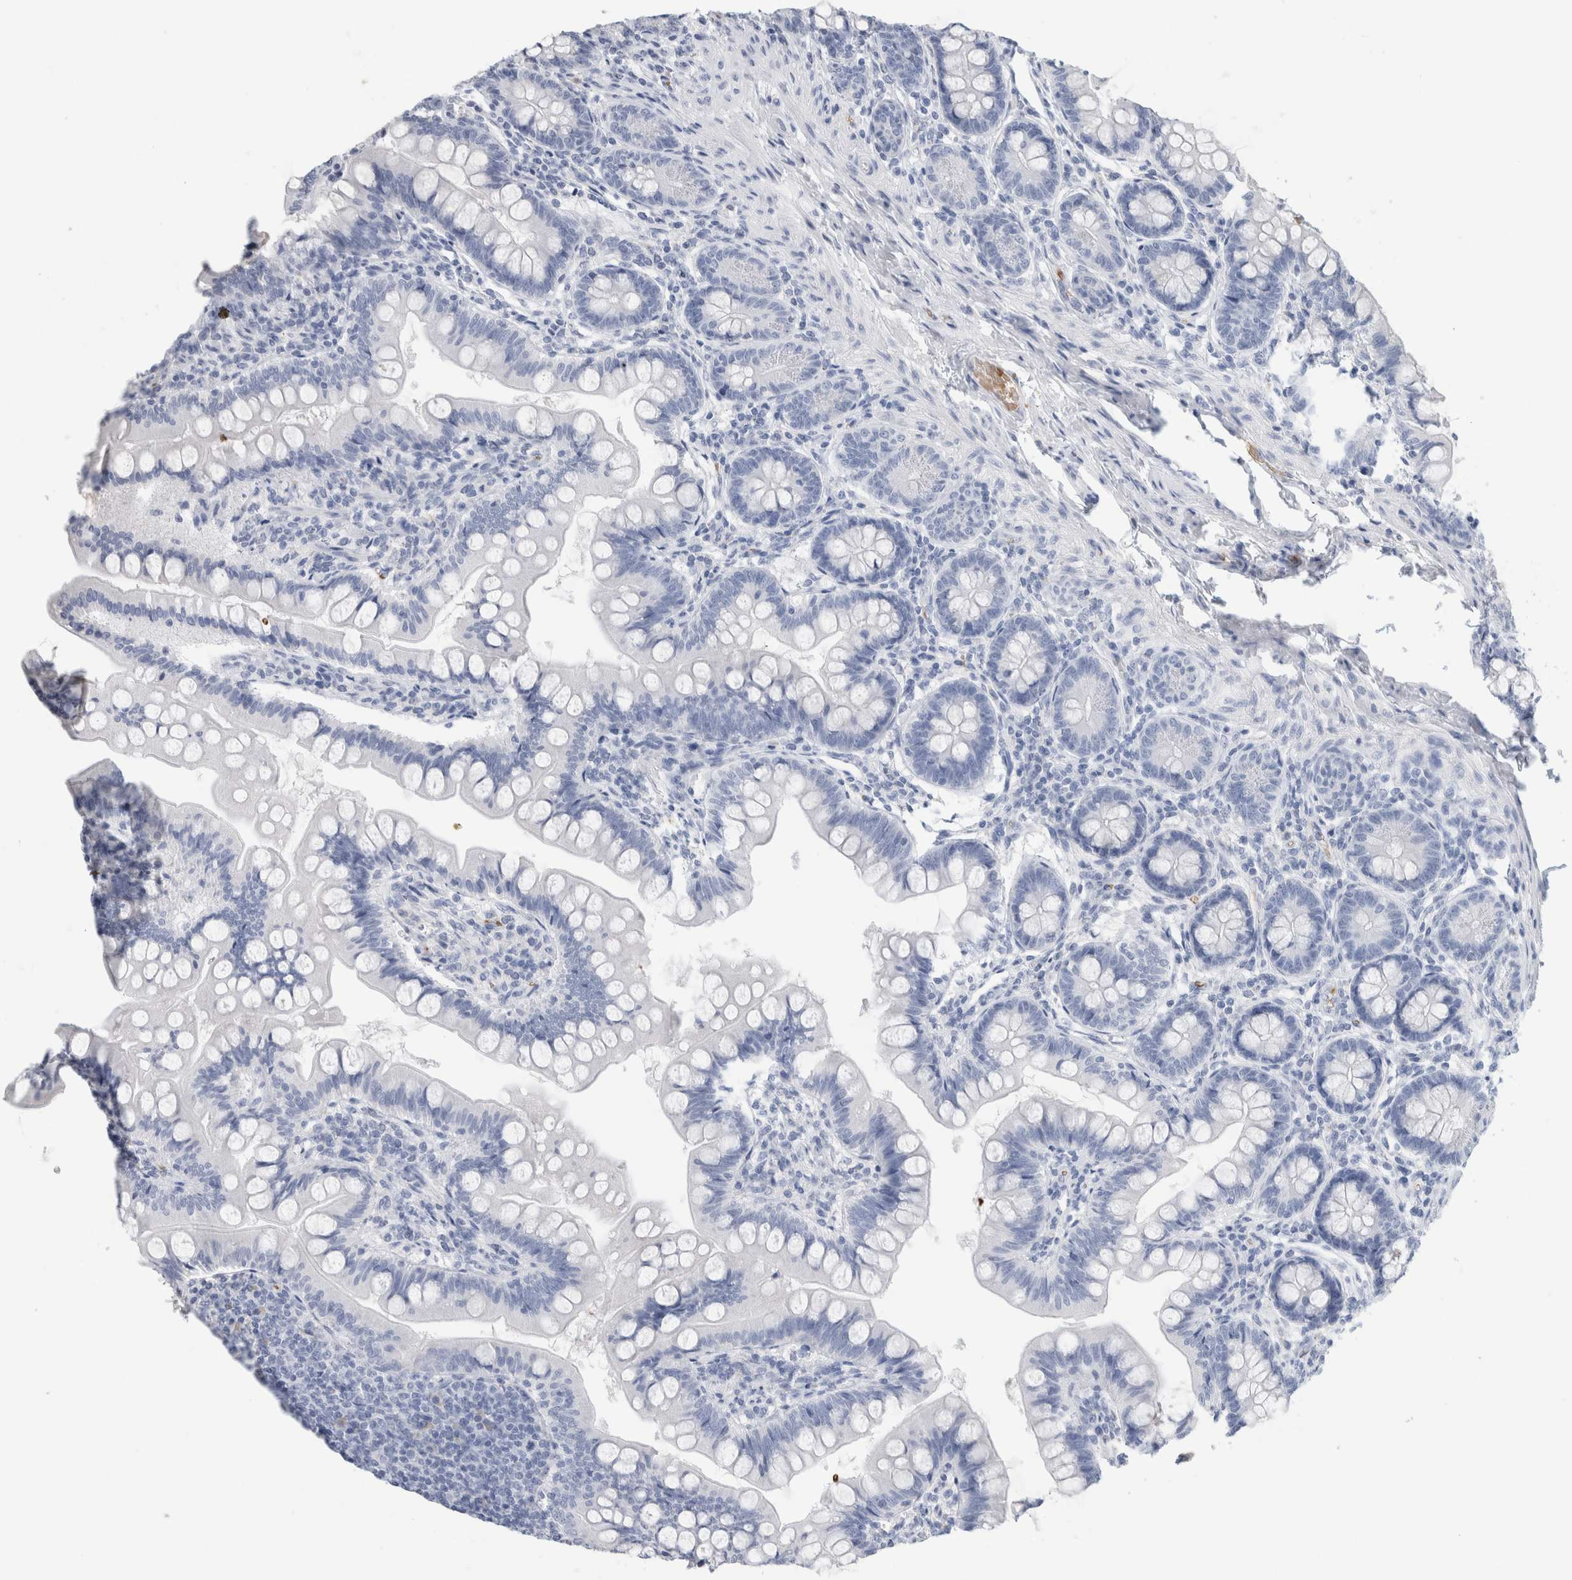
{"staining": {"intensity": "negative", "quantity": "none", "location": "none"}, "tissue": "small intestine", "cell_type": "Glandular cells", "image_type": "normal", "snomed": [{"axis": "morphology", "description": "Normal tissue, NOS"}, {"axis": "topography", "description": "Small intestine"}], "caption": "This is an IHC image of normal small intestine. There is no staining in glandular cells.", "gene": "CA1", "patient": {"sex": "male", "age": 7}}